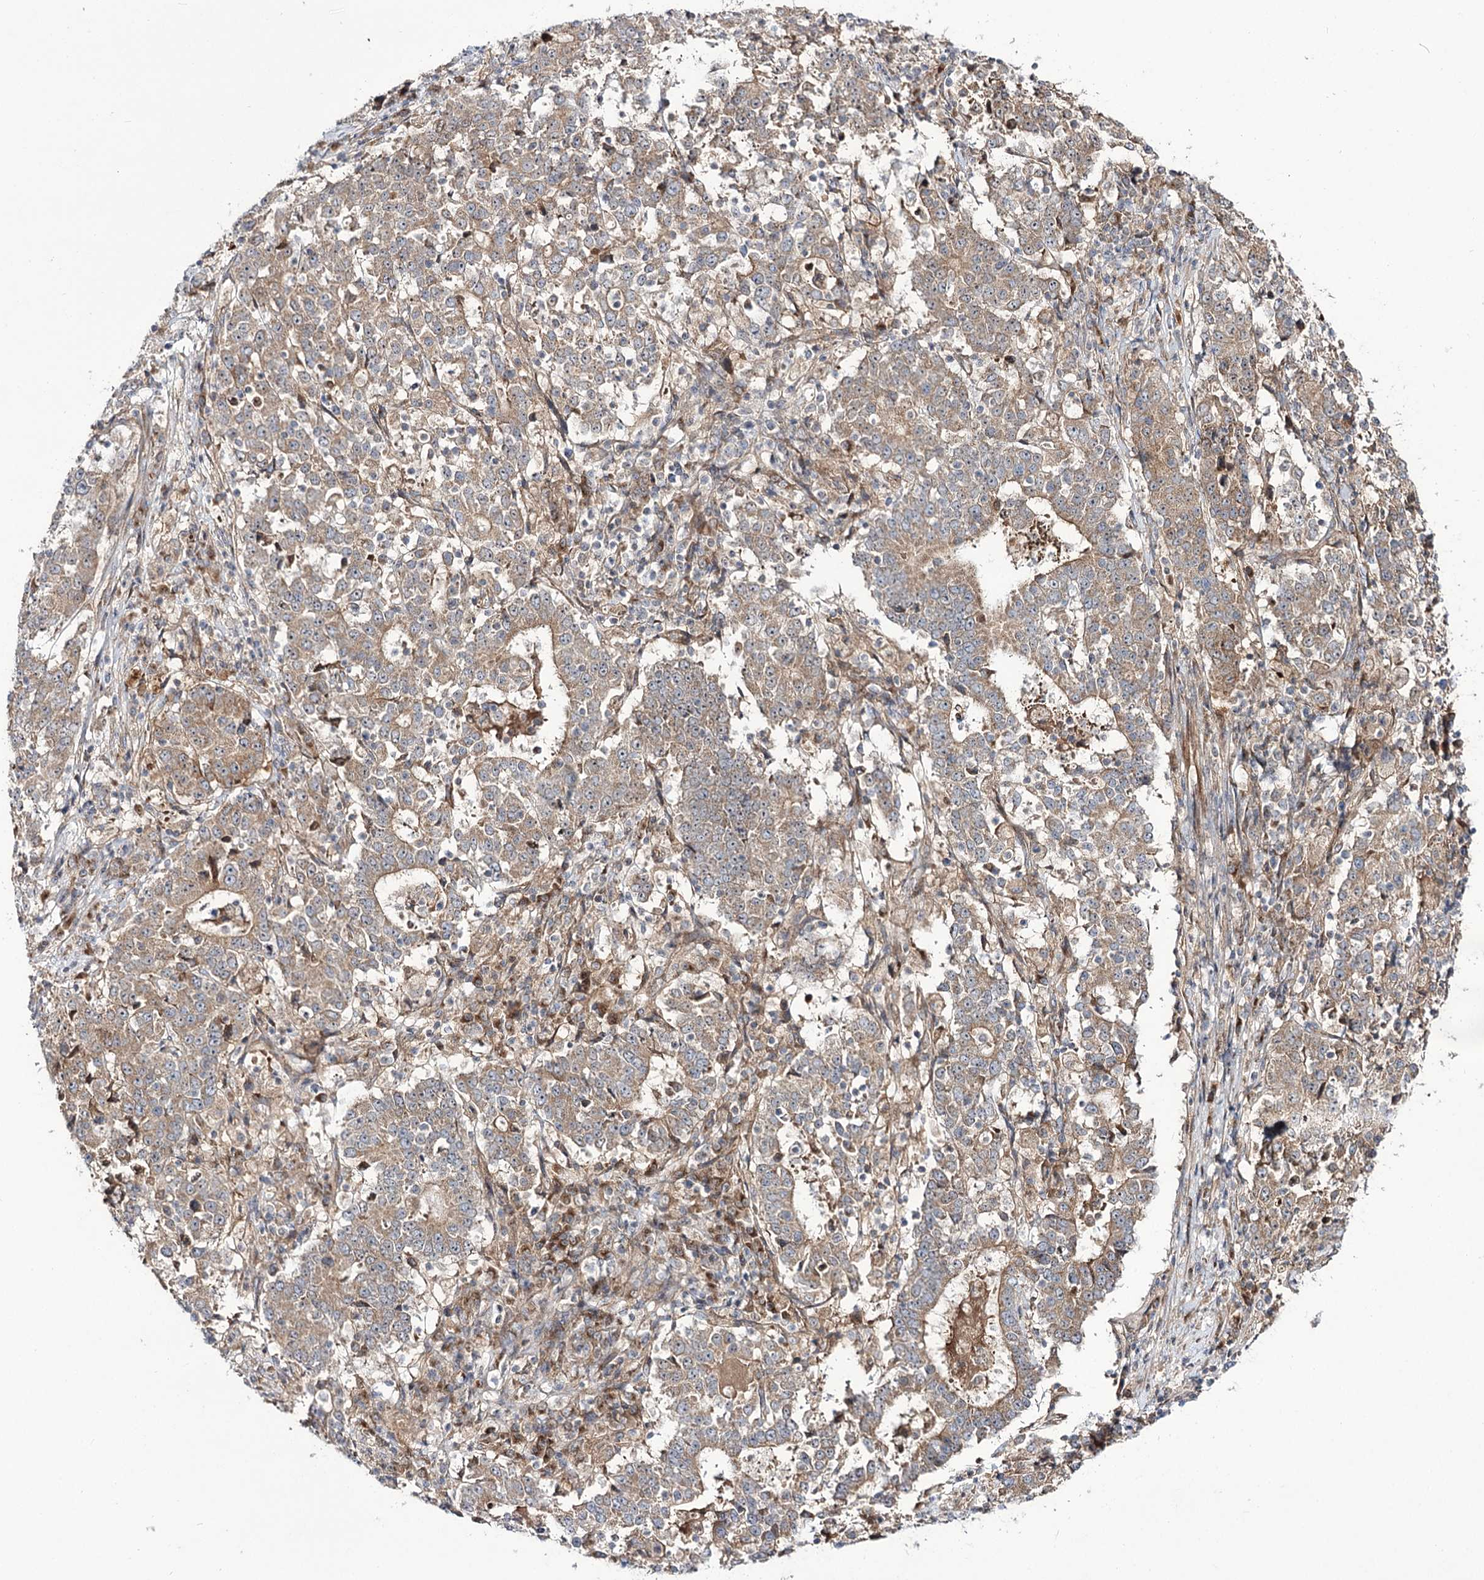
{"staining": {"intensity": "moderate", "quantity": ">75%", "location": "cytoplasmic/membranous"}, "tissue": "stomach cancer", "cell_type": "Tumor cells", "image_type": "cancer", "snomed": [{"axis": "morphology", "description": "Adenocarcinoma, NOS"}, {"axis": "topography", "description": "Stomach"}], "caption": "A micrograph of human stomach cancer stained for a protein reveals moderate cytoplasmic/membranous brown staining in tumor cells.", "gene": "C11orf80", "patient": {"sex": "male", "age": 59}}